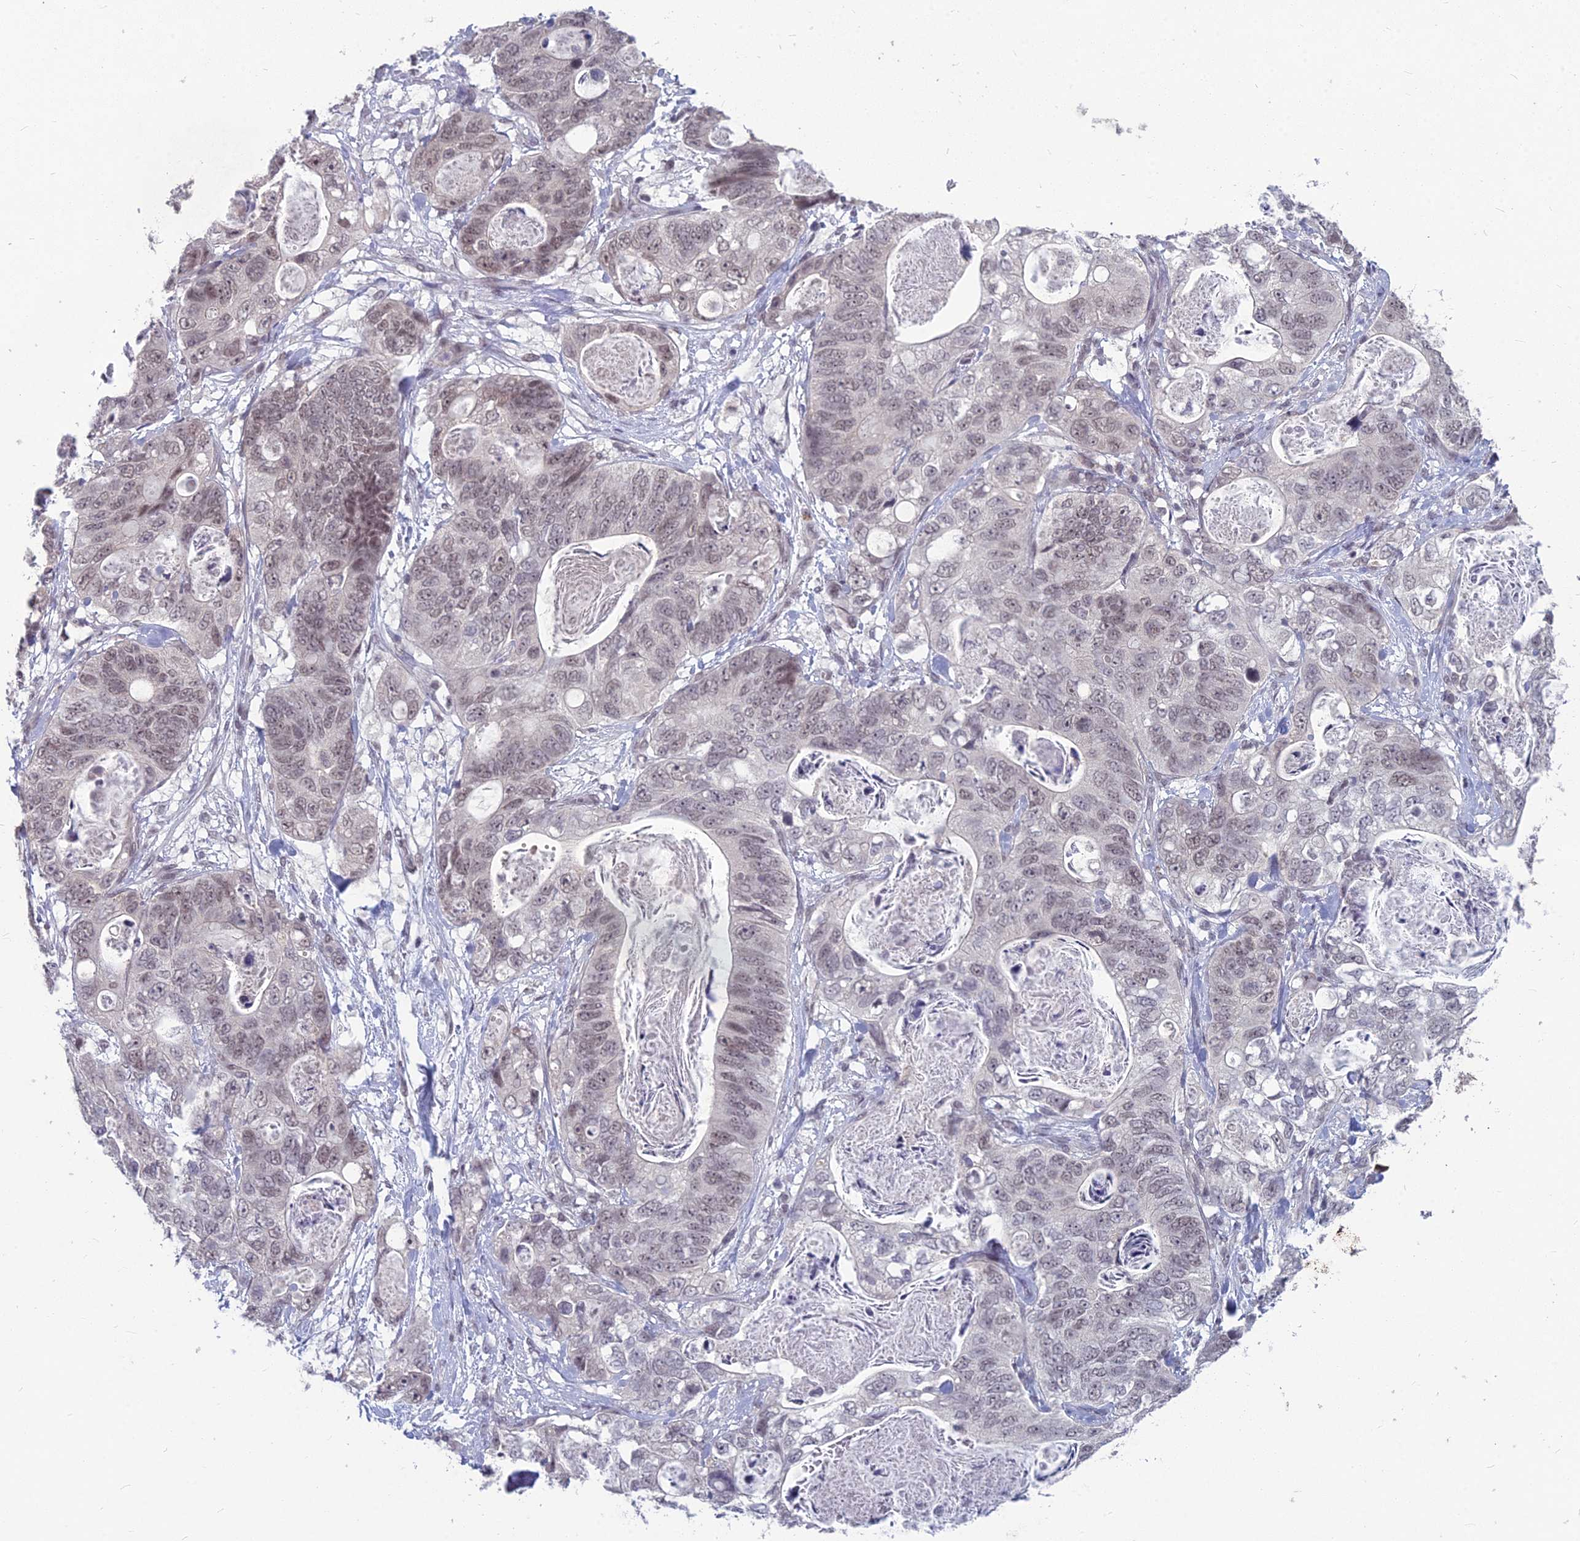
{"staining": {"intensity": "moderate", "quantity": ">75%", "location": "nuclear"}, "tissue": "stomach cancer", "cell_type": "Tumor cells", "image_type": "cancer", "snomed": [{"axis": "morphology", "description": "Normal tissue, NOS"}, {"axis": "morphology", "description": "Adenocarcinoma, NOS"}, {"axis": "topography", "description": "Stomach"}], "caption": "An image of human stomach cancer stained for a protein demonstrates moderate nuclear brown staining in tumor cells.", "gene": "KAT7", "patient": {"sex": "female", "age": 89}}